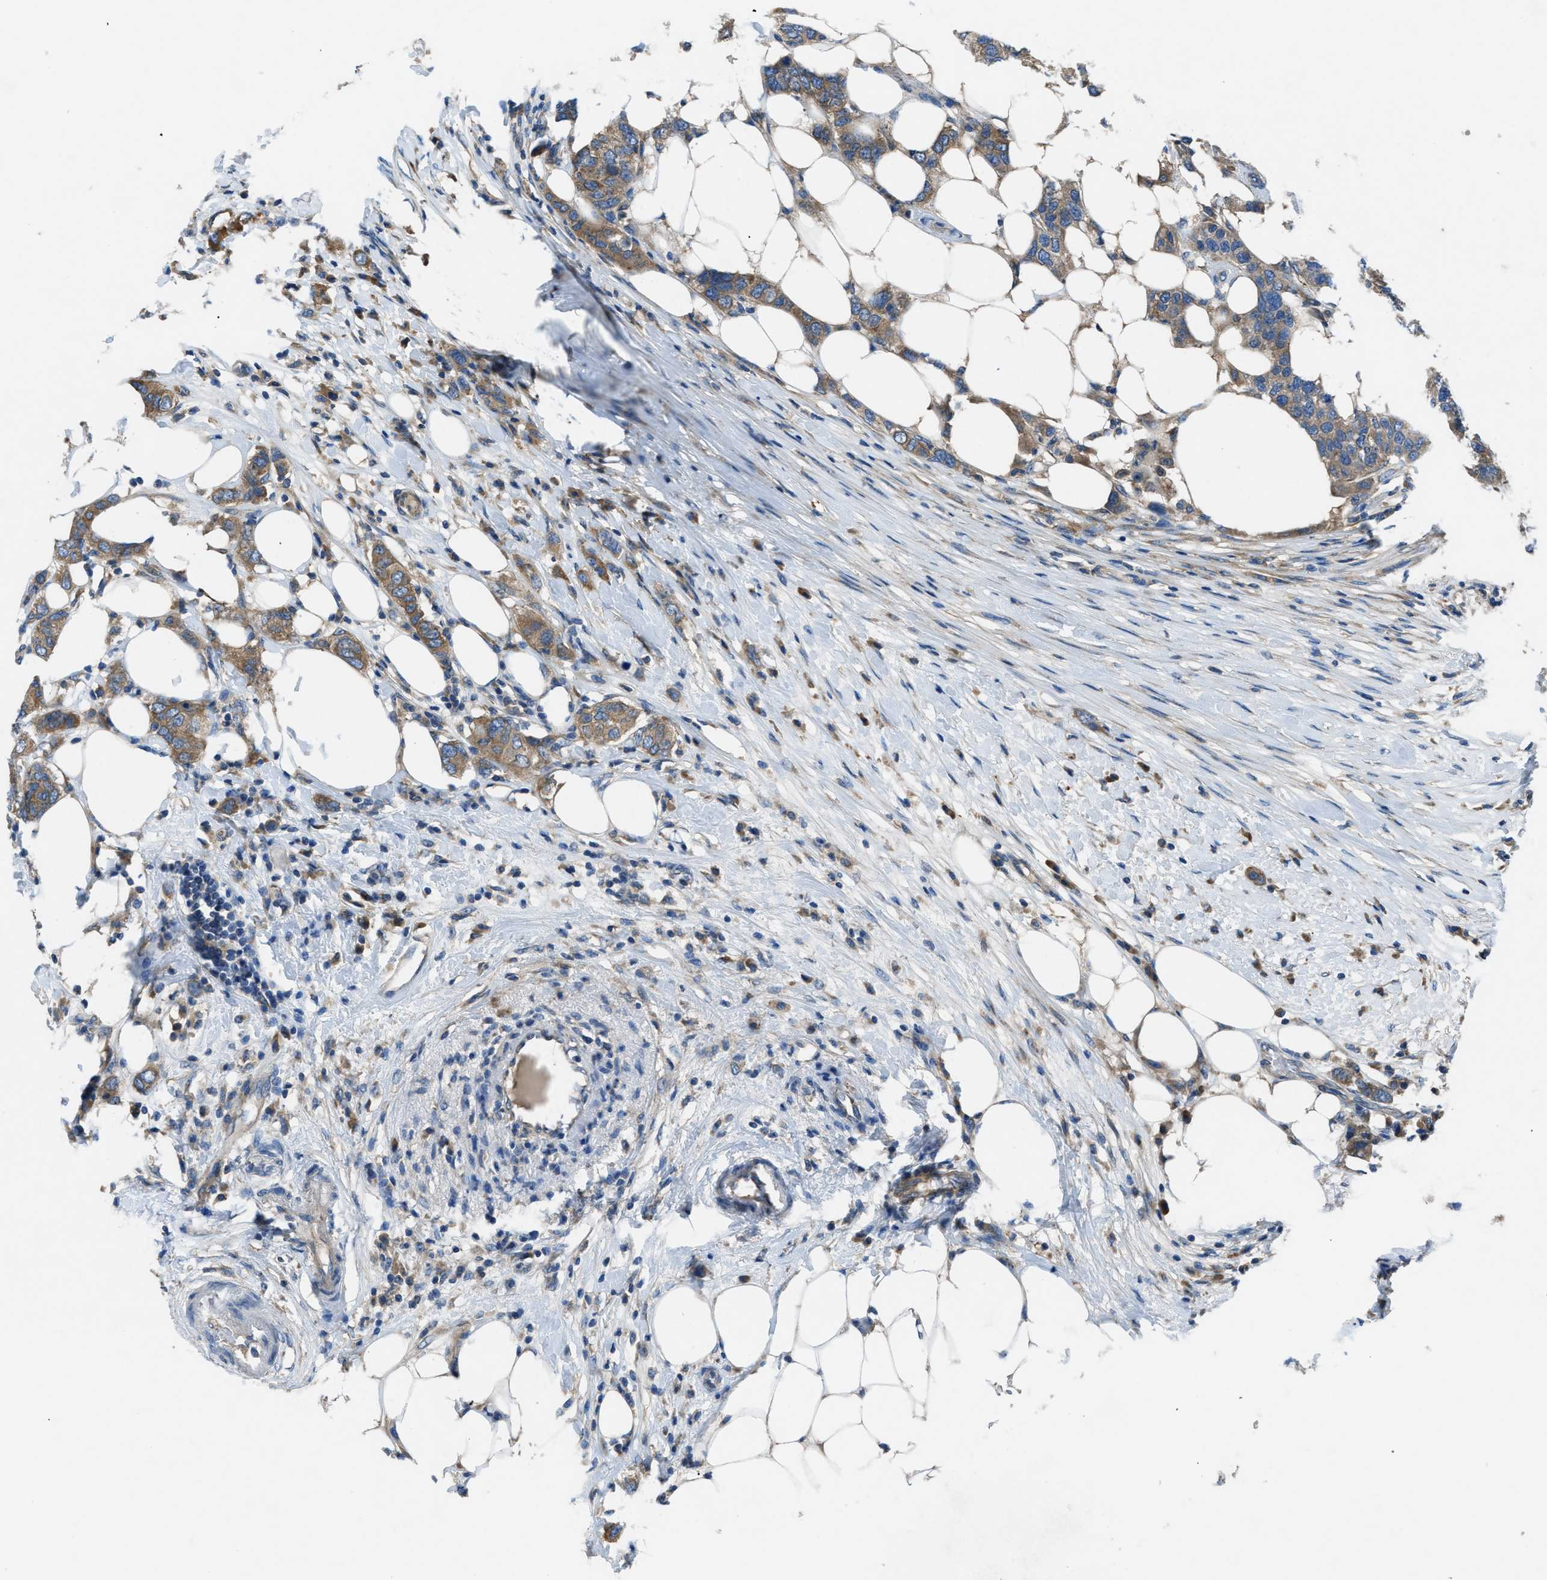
{"staining": {"intensity": "moderate", "quantity": ">75%", "location": "cytoplasmic/membranous"}, "tissue": "breast cancer", "cell_type": "Tumor cells", "image_type": "cancer", "snomed": [{"axis": "morphology", "description": "Duct carcinoma"}, {"axis": "topography", "description": "Breast"}], "caption": "Brown immunohistochemical staining in human breast cancer shows moderate cytoplasmic/membranous staining in approximately >75% of tumor cells. The staining was performed using DAB (3,3'-diaminobenzidine), with brown indicating positive protein expression. Nuclei are stained blue with hematoxylin.", "gene": "MAP3K20", "patient": {"sex": "female", "age": 50}}